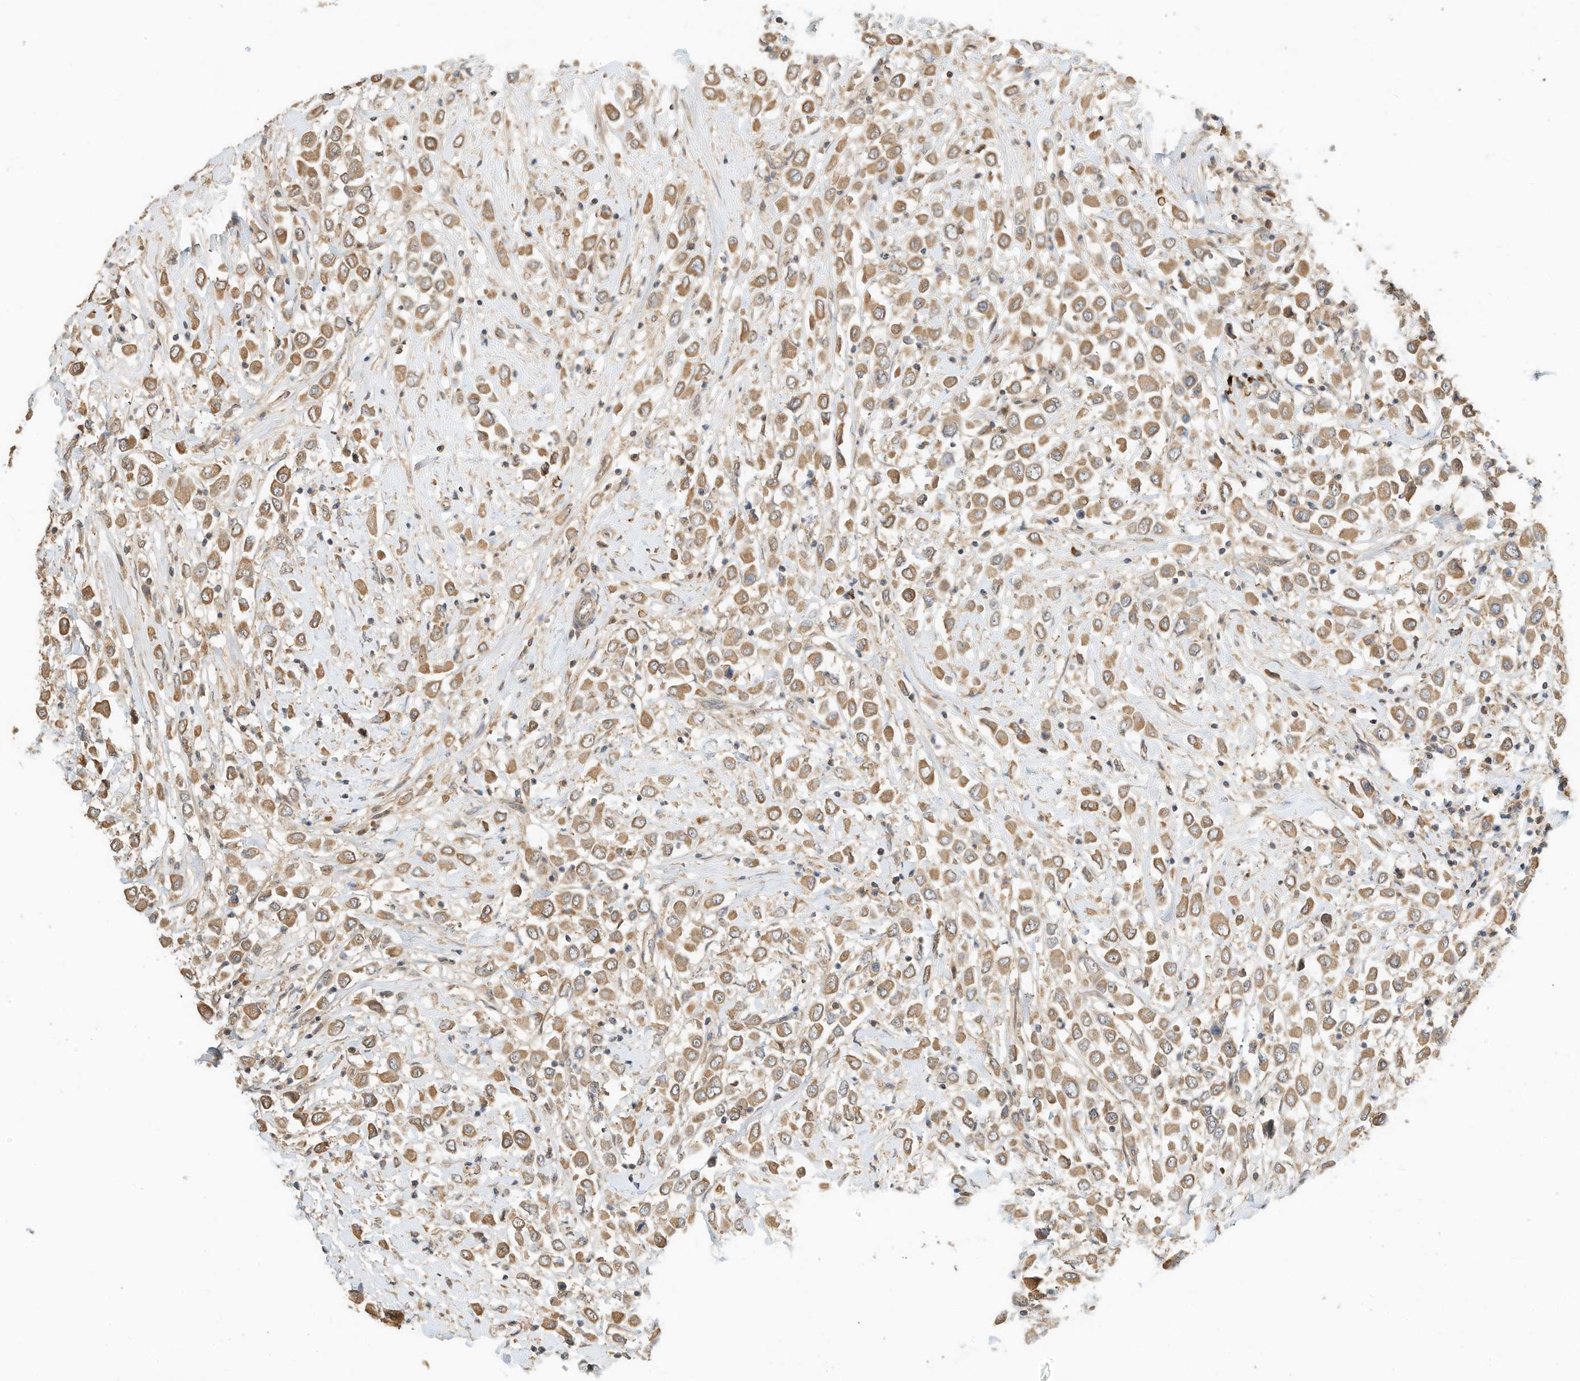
{"staining": {"intensity": "moderate", "quantity": ">75%", "location": "cytoplasmic/membranous"}, "tissue": "breast cancer", "cell_type": "Tumor cells", "image_type": "cancer", "snomed": [{"axis": "morphology", "description": "Duct carcinoma"}, {"axis": "topography", "description": "Breast"}], "caption": "Immunohistochemical staining of breast cancer displays medium levels of moderate cytoplasmic/membranous expression in approximately >75% of tumor cells.", "gene": "OFD1", "patient": {"sex": "female", "age": 61}}